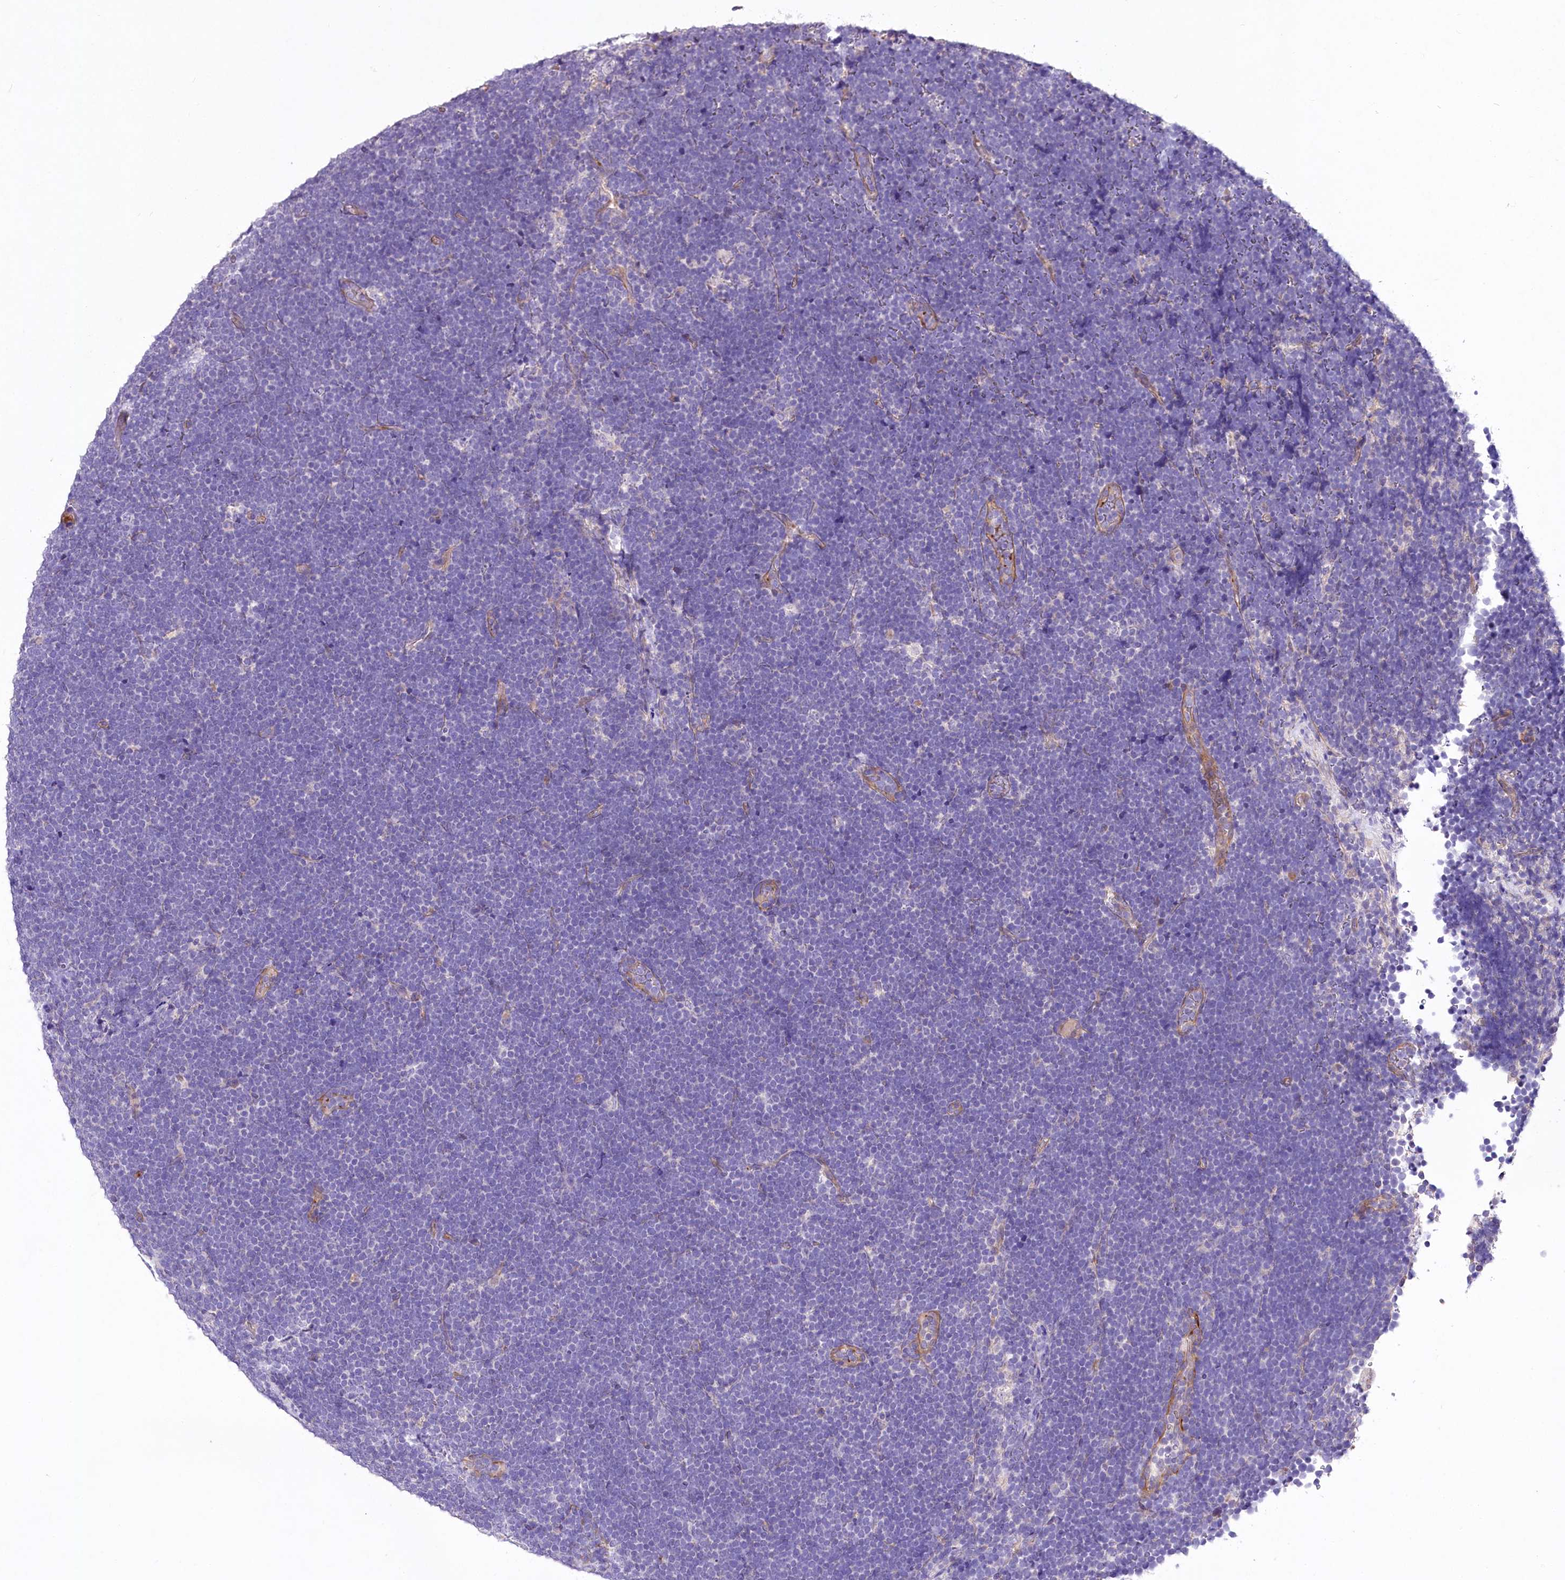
{"staining": {"intensity": "negative", "quantity": "none", "location": "none"}, "tissue": "lymphoma", "cell_type": "Tumor cells", "image_type": "cancer", "snomed": [{"axis": "morphology", "description": "Malignant lymphoma, non-Hodgkin's type, High grade"}, {"axis": "topography", "description": "Lymph node"}], "caption": "There is no significant staining in tumor cells of high-grade malignant lymphoma, non-Hodgkin's type.", "gene": "RDH16", "patient": {"sex": "male", "age": 13}}